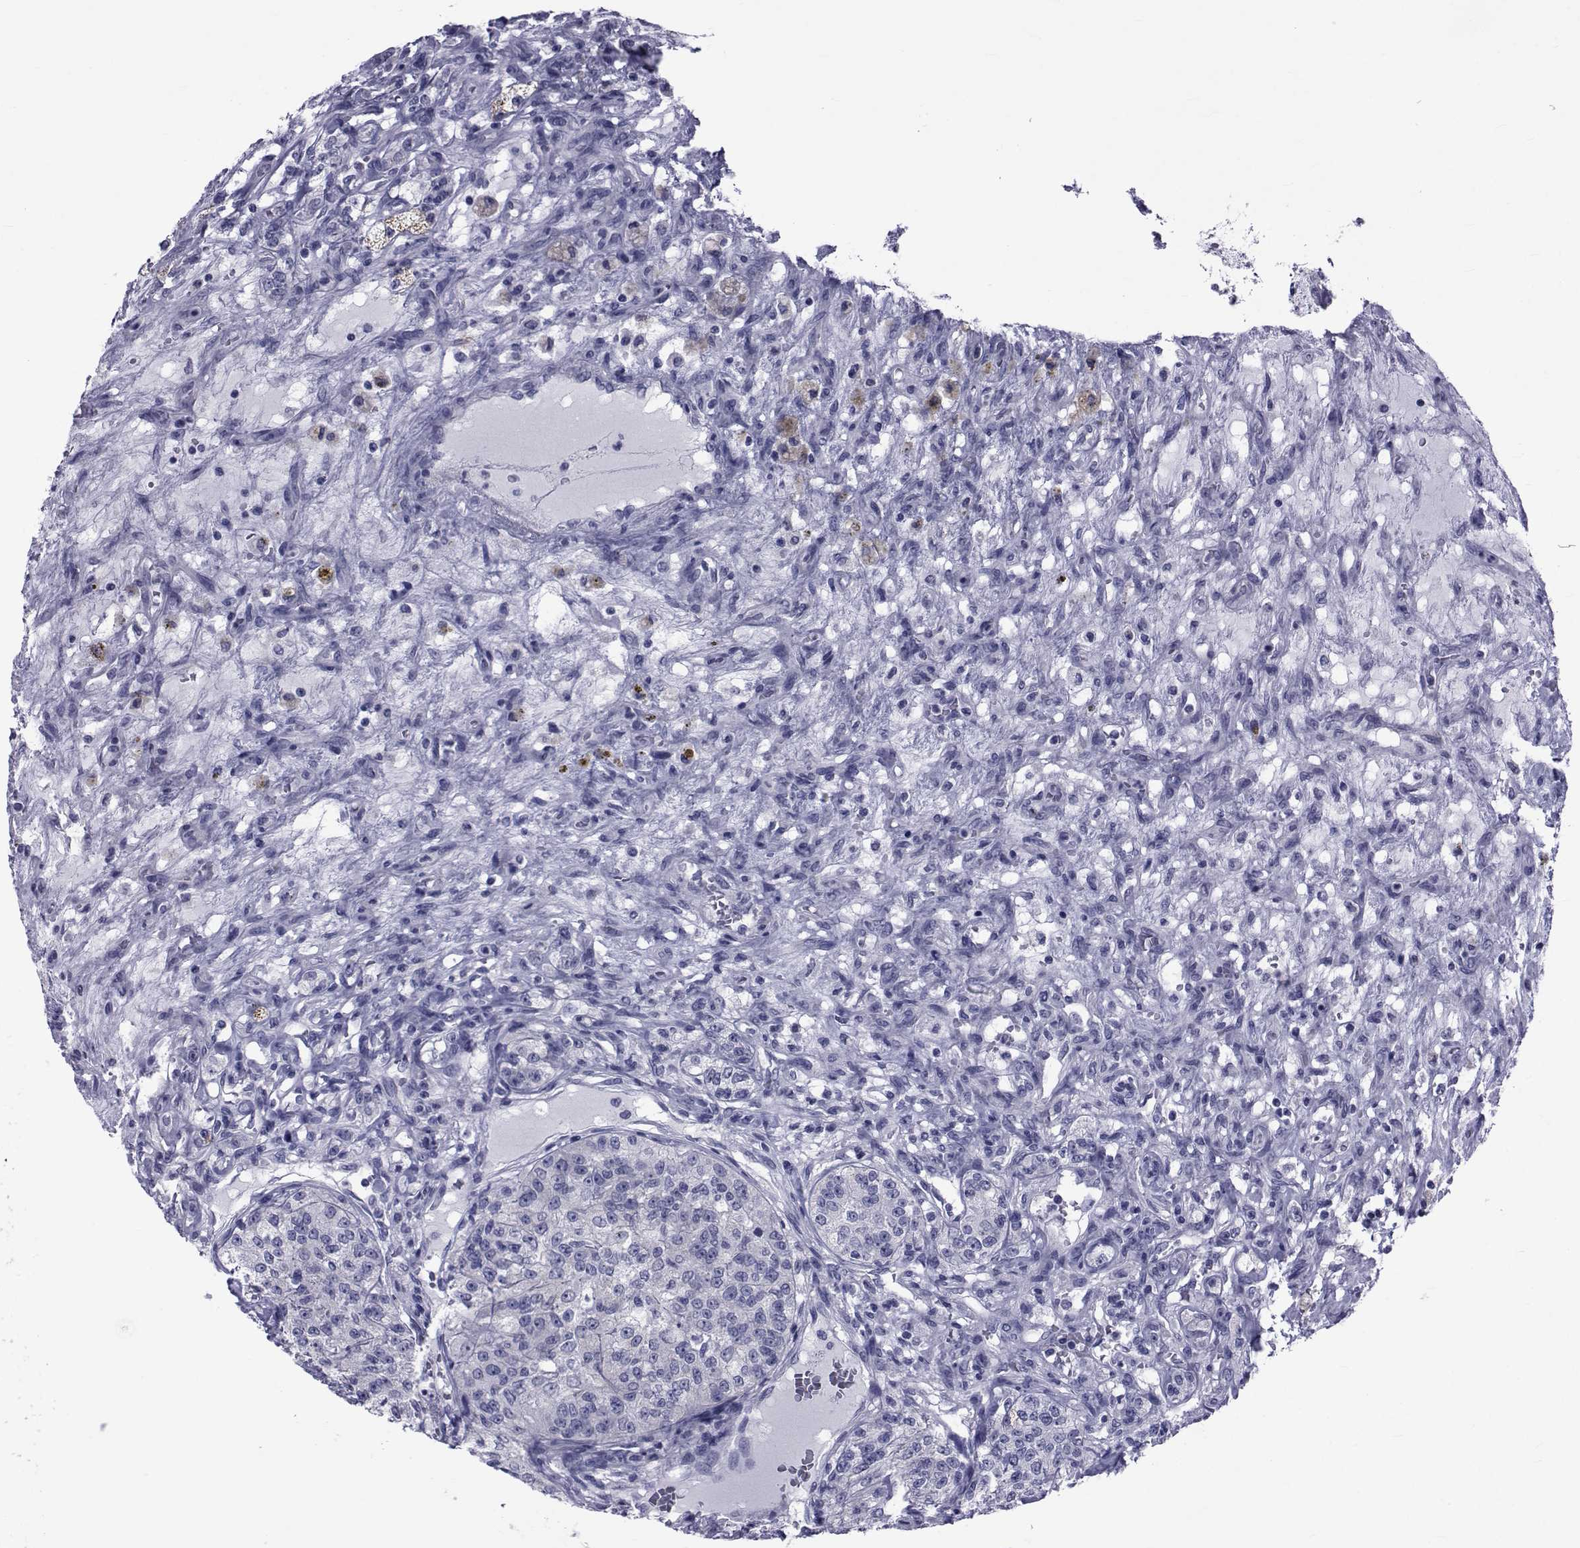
{"staining": {"intensity": "negative", "quantity": "none", "location": "none"}, "tissue": "renal cancer", "cell_type": "Tumor cells", "image_type": "cancer", "snomed": [{"axis": "morphology", "description": "Adenocarcinoma, NOS"}, {"axis": "topography", "description": "Kidney"}], "caption": "Tumor cells show no significant staining in renal cancer (adenocarcinoma).", "gene": "GKAP1", "patient": {"sex": "female", "age": 63}}